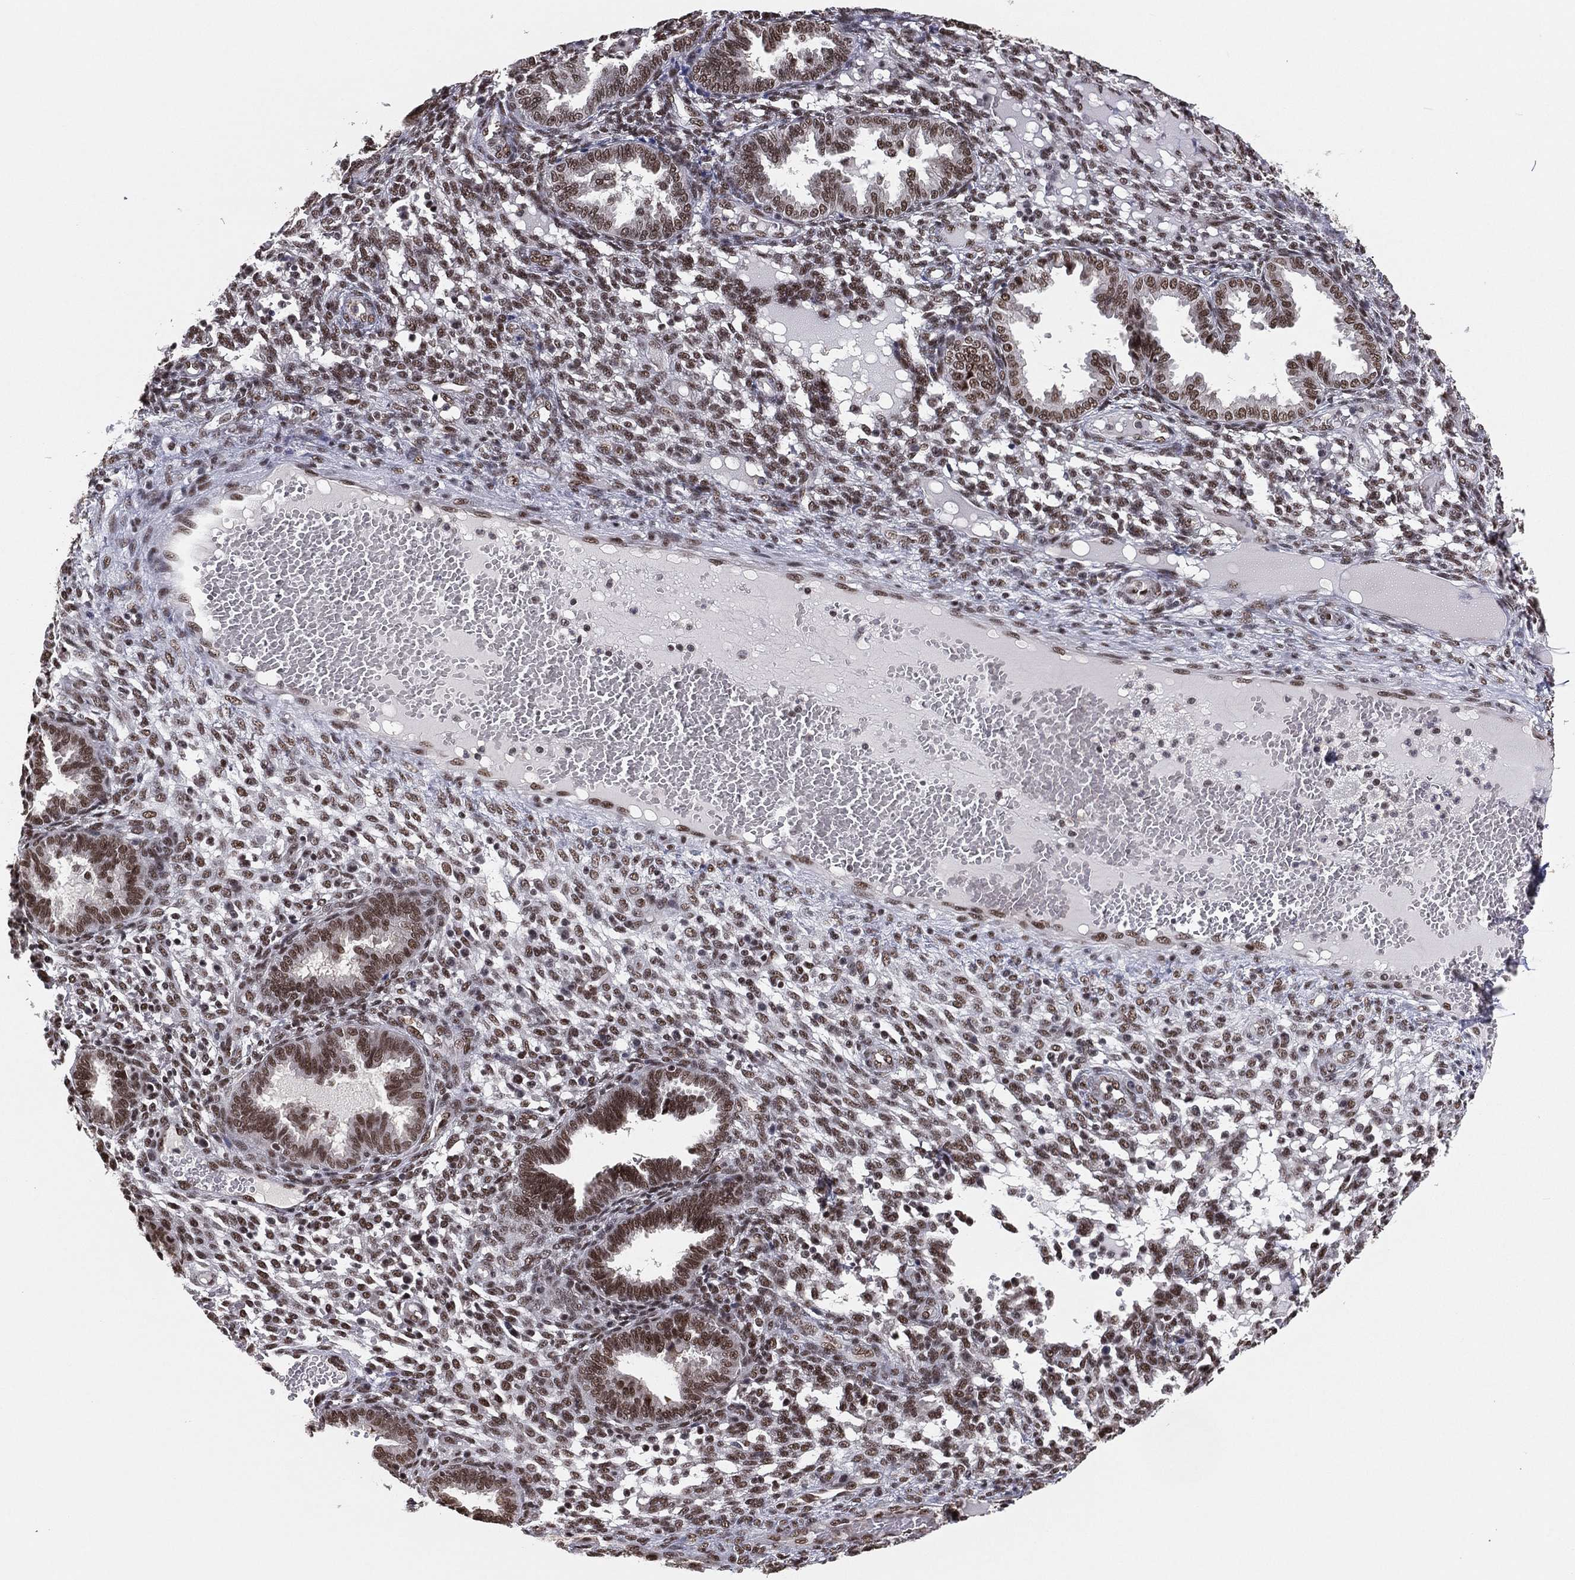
{"staining": {"intensity": "strong", "quantity": "<25%", "location": "nuclear"}, "tissue": "endometrium", "cell_type": "Cells in endometrial stroma", "image_type": "normal", "snomed": [{"axis": "morphology", "description": "Normal tissue, NOS"}, {"axis": "topography", "description": "Endometrium"}], "caption": "A photomicrograph showing strong nuclear positivity in approximately <25% of cells in endometrial stroma in unremarkable endometrium, as visualized by brown immunohistochemical staining.", "gene": "GPALPP1", "patient": {"sex": "female", "age": 42}}